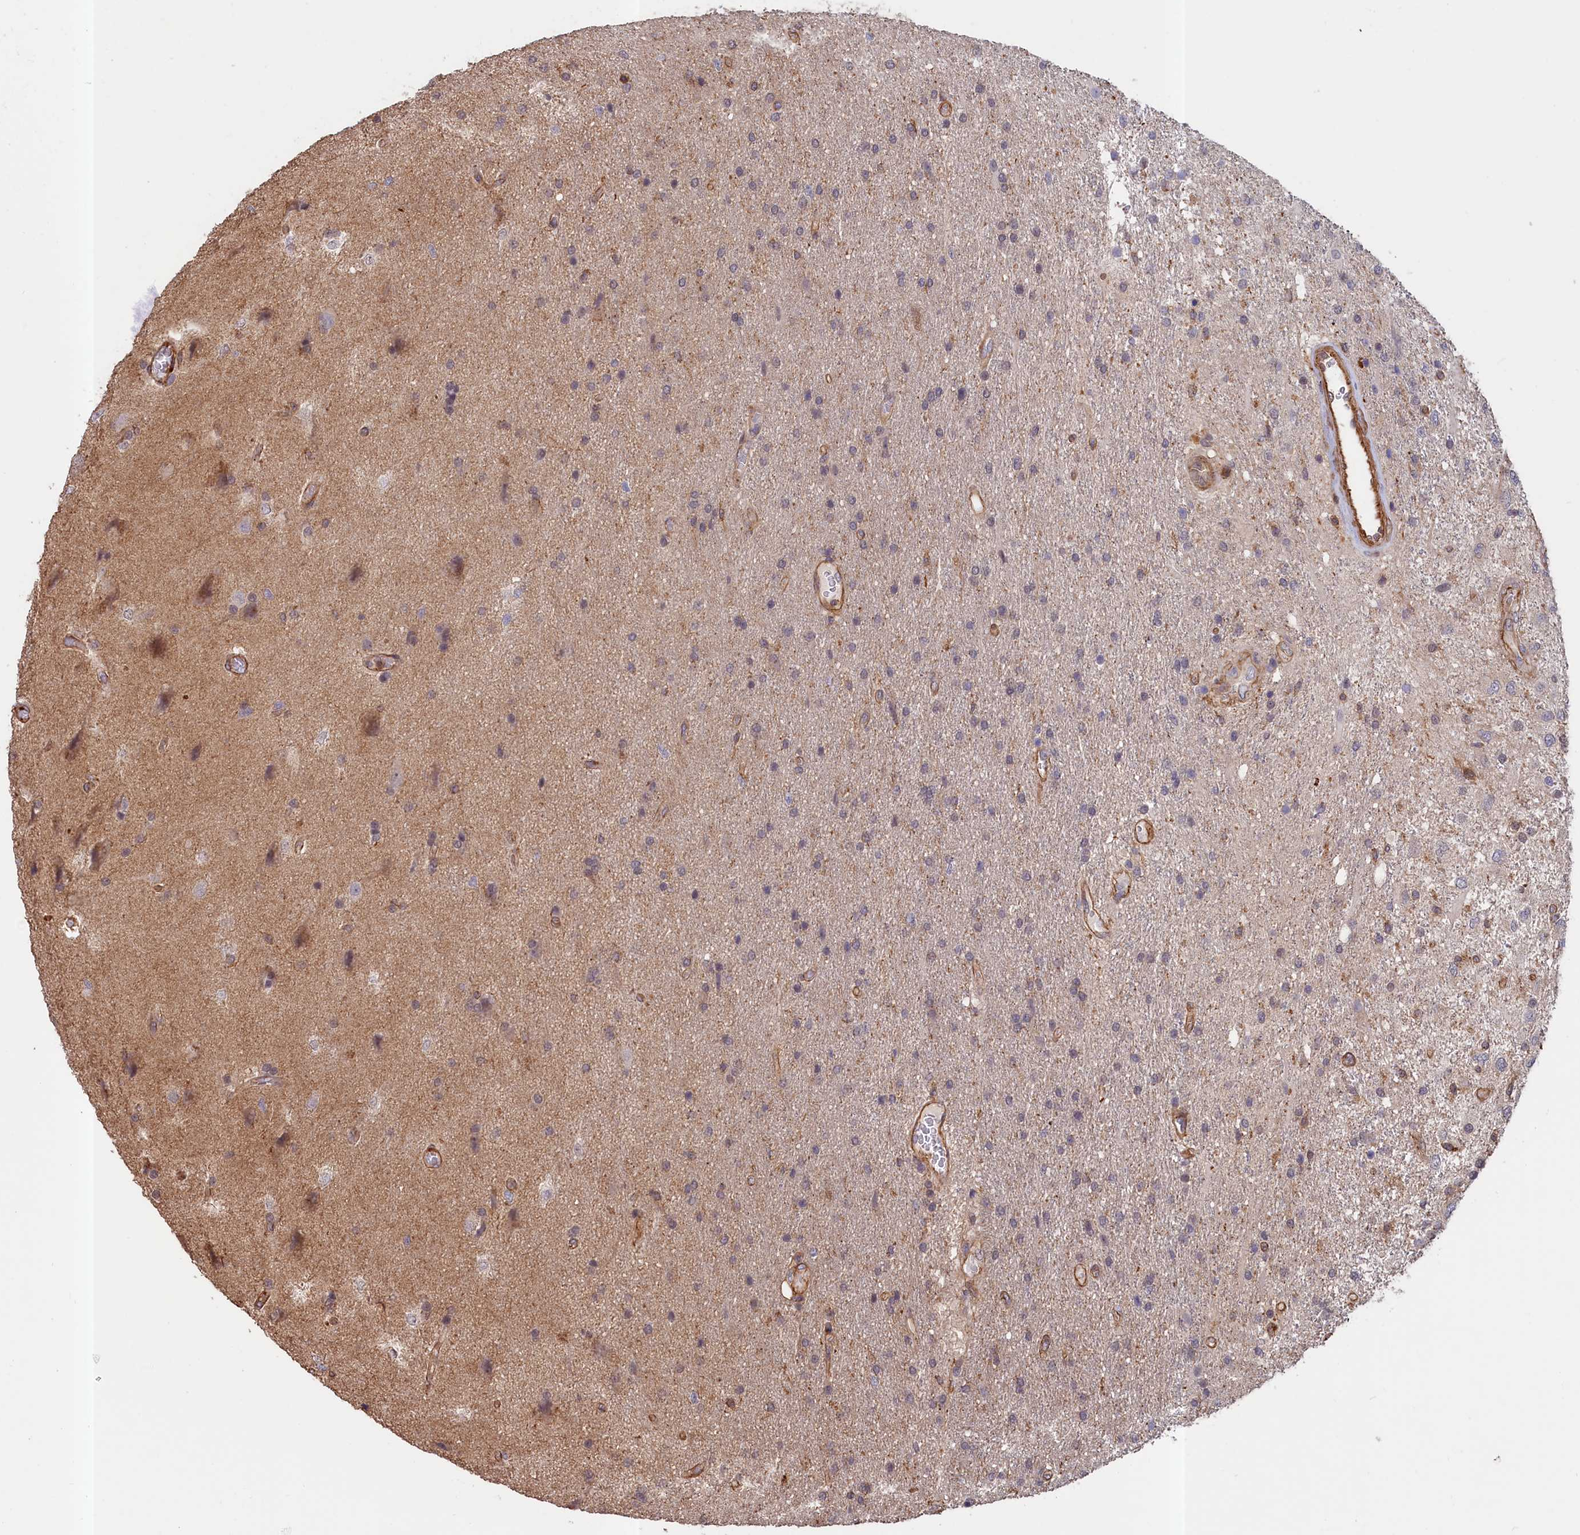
{"staining": {"intensity": "weak", "quantity": "<25%", "location": "cytoplasmic/membranous"}, "tissue": "glioma", "cell_type": "Tumor cells", "image_type": "cancer", "snomed": [{"axis": "morphology", "description": "Glioma, malignant, Low grade"}, {"axis": "topography", "description": "Brain"}], "caption": "Immunohistochemistry (IHC) photomicrograph of neoplastic tissue: human glioma stained with DAB reveals no significant protein expression in tumor cells.", "gene": "ANKRD27", "patient": {"sex": "male", "age": 66}}